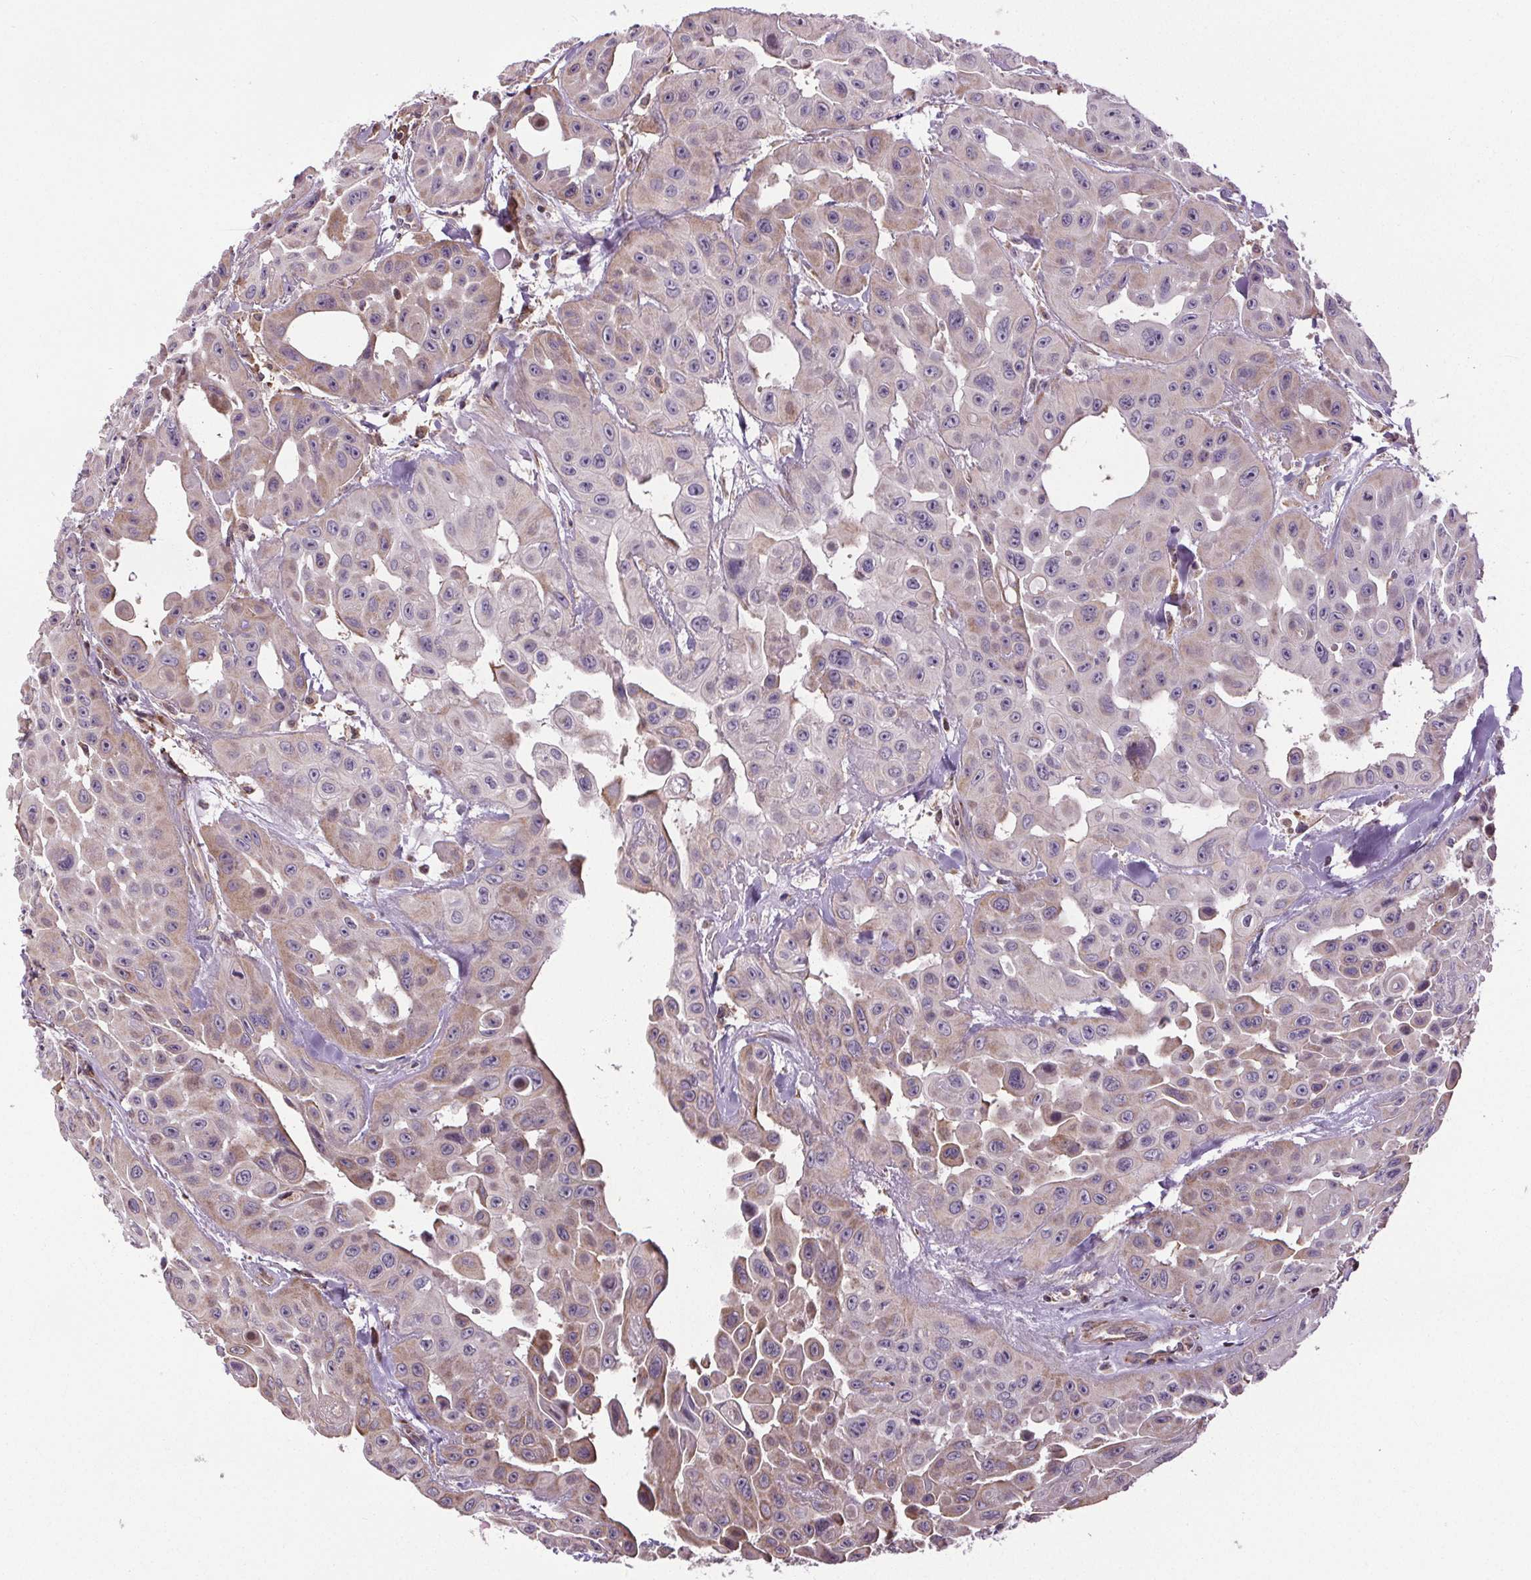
{"staining": {"intensity": "weak", "quantity": "<25%", "location": "cytoplasmic/membranous"}, "tissue": "head and neck cancer", "cell_type": "Tumor cells", "image_type": "cancer", "snomed": [{"axis": "morphology", "description": "Adenocarcinoma, NOS"}, {"axis": "topography", "description": "Head-Neck"}], "caption": "Tumor cells show no significant protein positivity in head and neck cancer (adenocarcinoma). (DAB (3,3'-diaminobenzidine) immunohistochemistry (IHC), high magnification).", "gene": "ZNF548", "patient": {"sex": "male", "age": 73}}